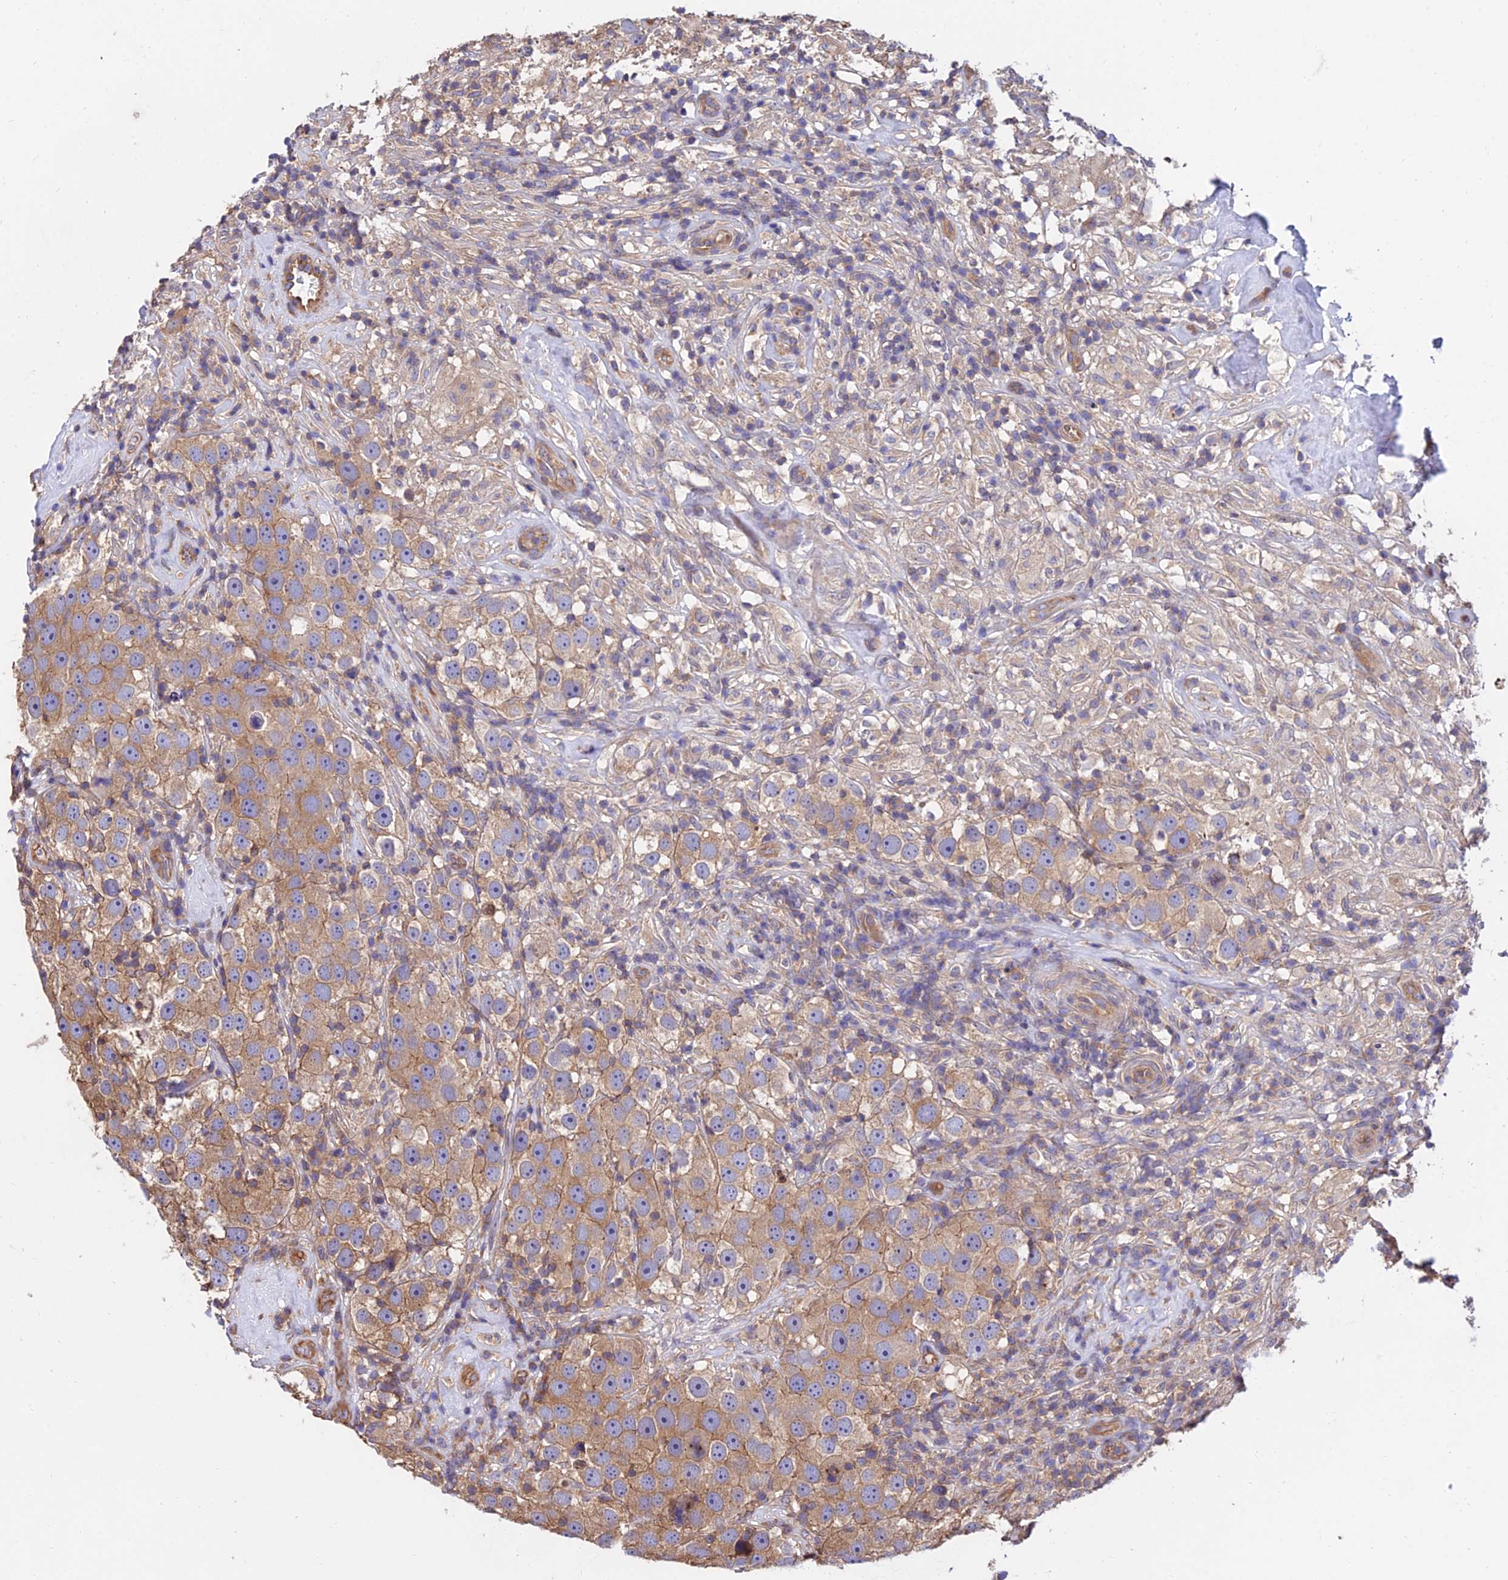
{"staining": {"intensity": "moderate", "quantity": ">75%", "location": "cytoplasmic/membranous"}, "tissue": "testis cancer", "cell_type": "Tumor cells", "image_type": "cancer", "snomed": [{"axis": "morphology", "description": "Seminoma, NOS"}, {"axis": "topography", "description": "Testis"}], "caption": "The photomicrograph exhibits a brown stain indicating the presence of a protein in the cytoplasmic/membranous of tumor cells in testis seminoma.", "gene": "CALM2", "patient": {"sex": "male", "age": 49}}